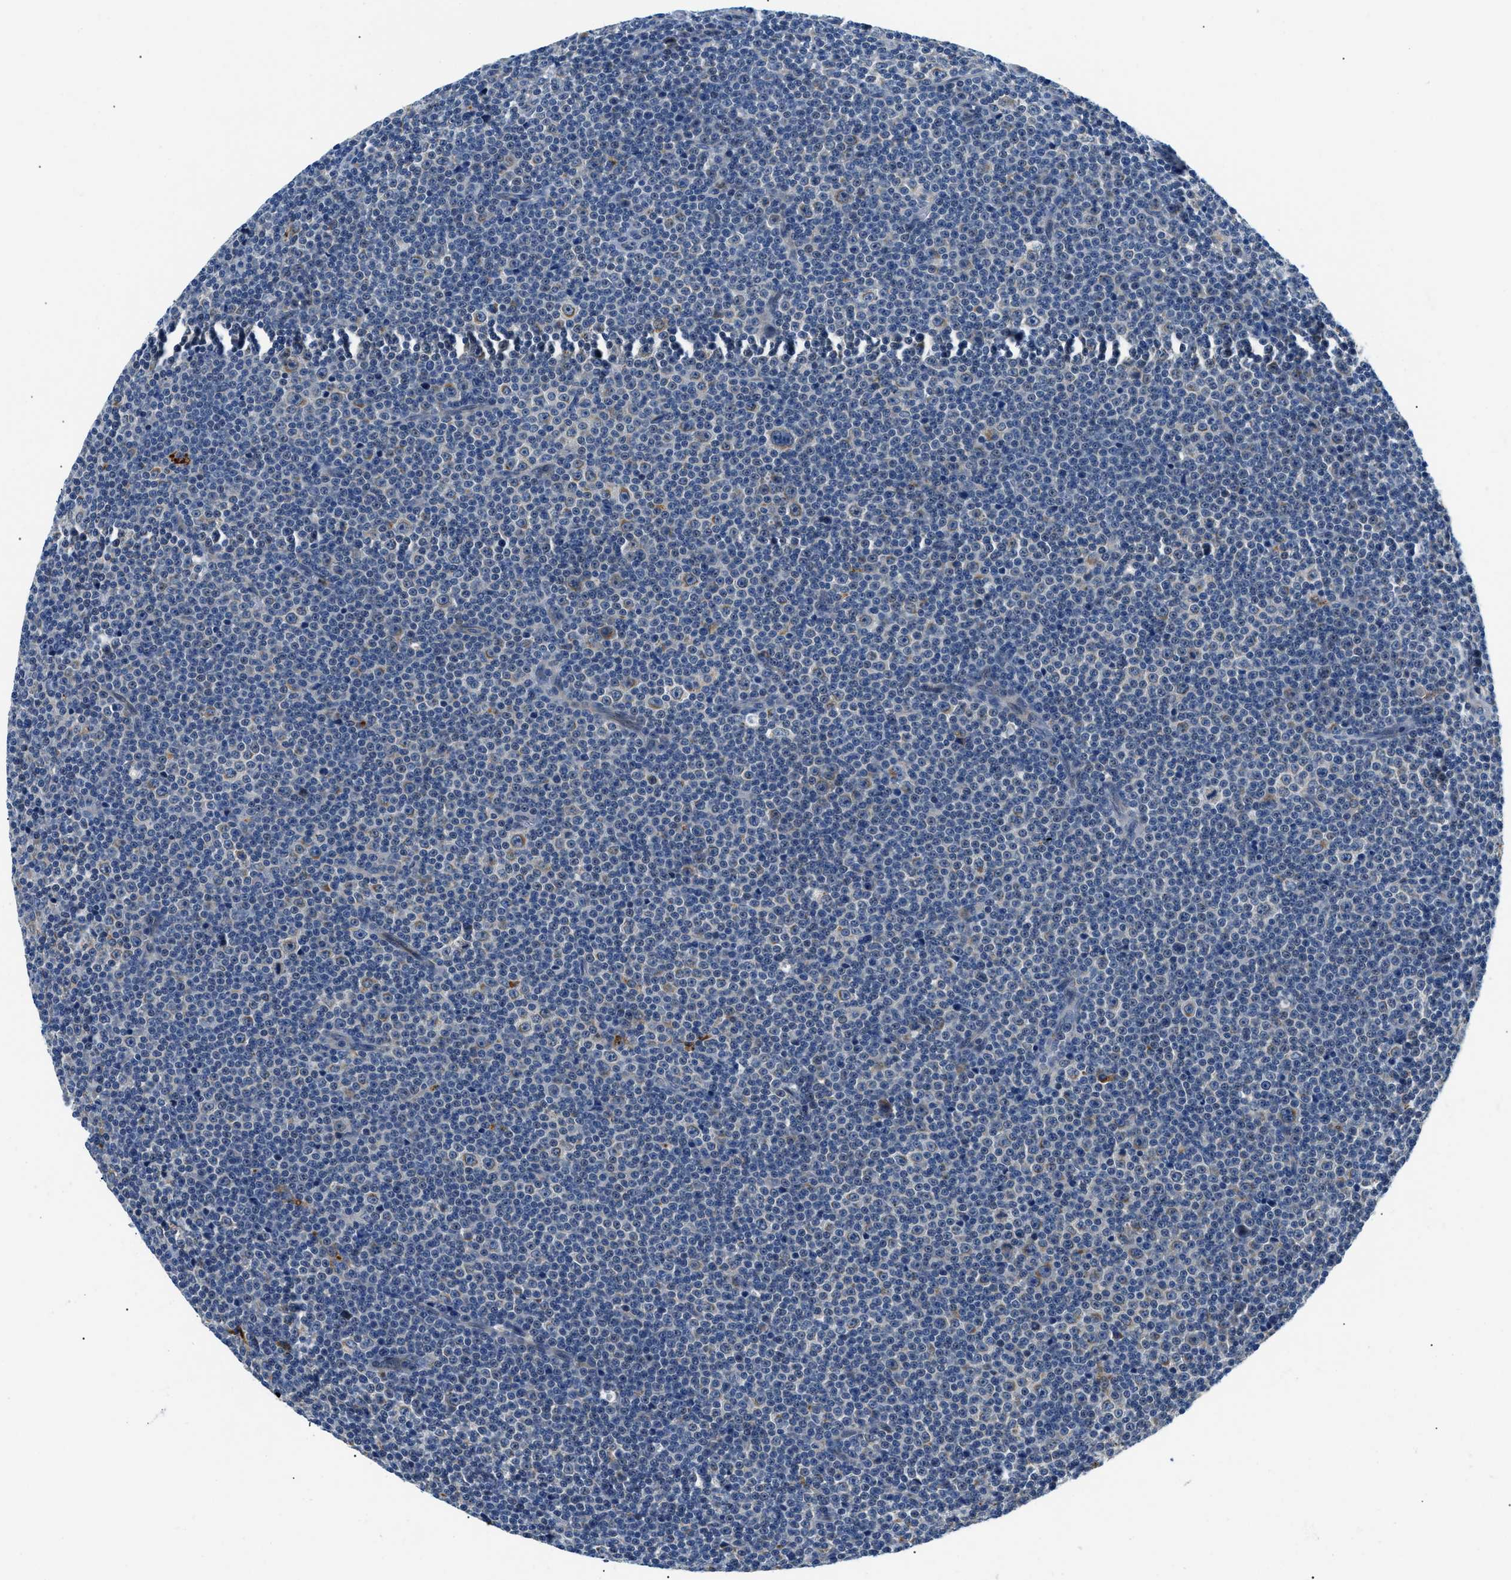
{"staining": {"intensity": "negative", "quantity": "none", "location": "none"}, "tissue": "lymphoma", "cell_type": "Tumor cells", "image_type": "cancer", "snomed": [{"axis": "morphology", "description": "Malignant lymphoma, non-Hodgkin's type, Low grade"}, {"axis": "topography", "description": "Lymph node"}], "caption": "This is an immunohistochemistry histopathology image of malignant lymphoma, non-Hodgkin's type (low-grade). There is no expression in tumor cells.", "gene": "ADGRE3", "patient": {"sex": "female", "age": 67}}